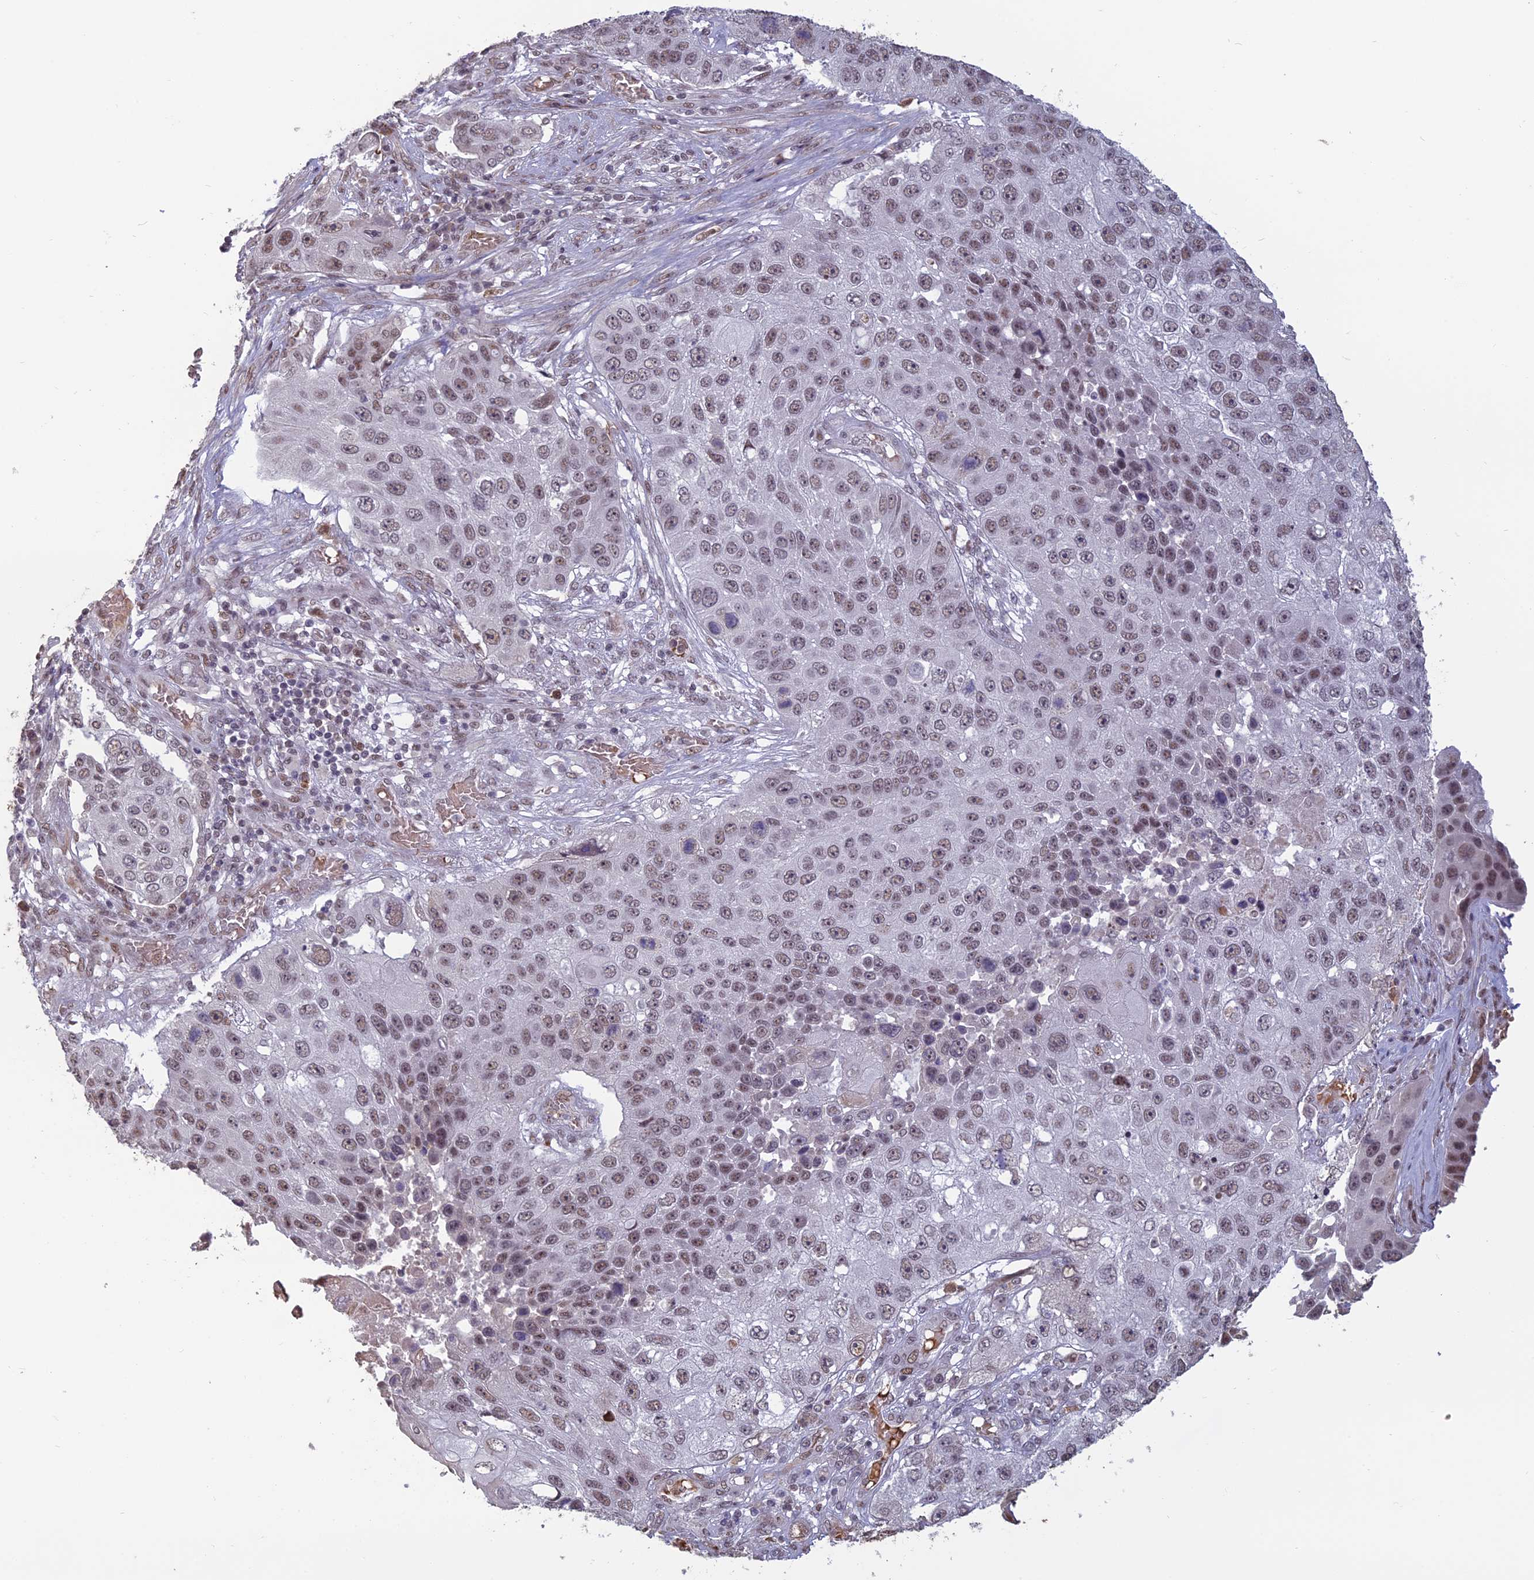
{"staining": {"intensity": "weak", "quantity": ">75%", "location": "nuclear"}, "tissue": "lung cancer", "cell_type": "Tumor cells", "image_type": "cancer", "snomed": [{"axis": "morphology", "description": "Squamous cell carcinoma, NOS"}, {"axis": "topography", "description": "Lung"}], "caption": "Weak nuclear expression for a protein is appreciated in approximately >75% of tumor cells of lung cancer (squamous cell carcinoma) using IHC.", "gene": "MFAP1", "patient": {"sex": "male", "age": 61}}